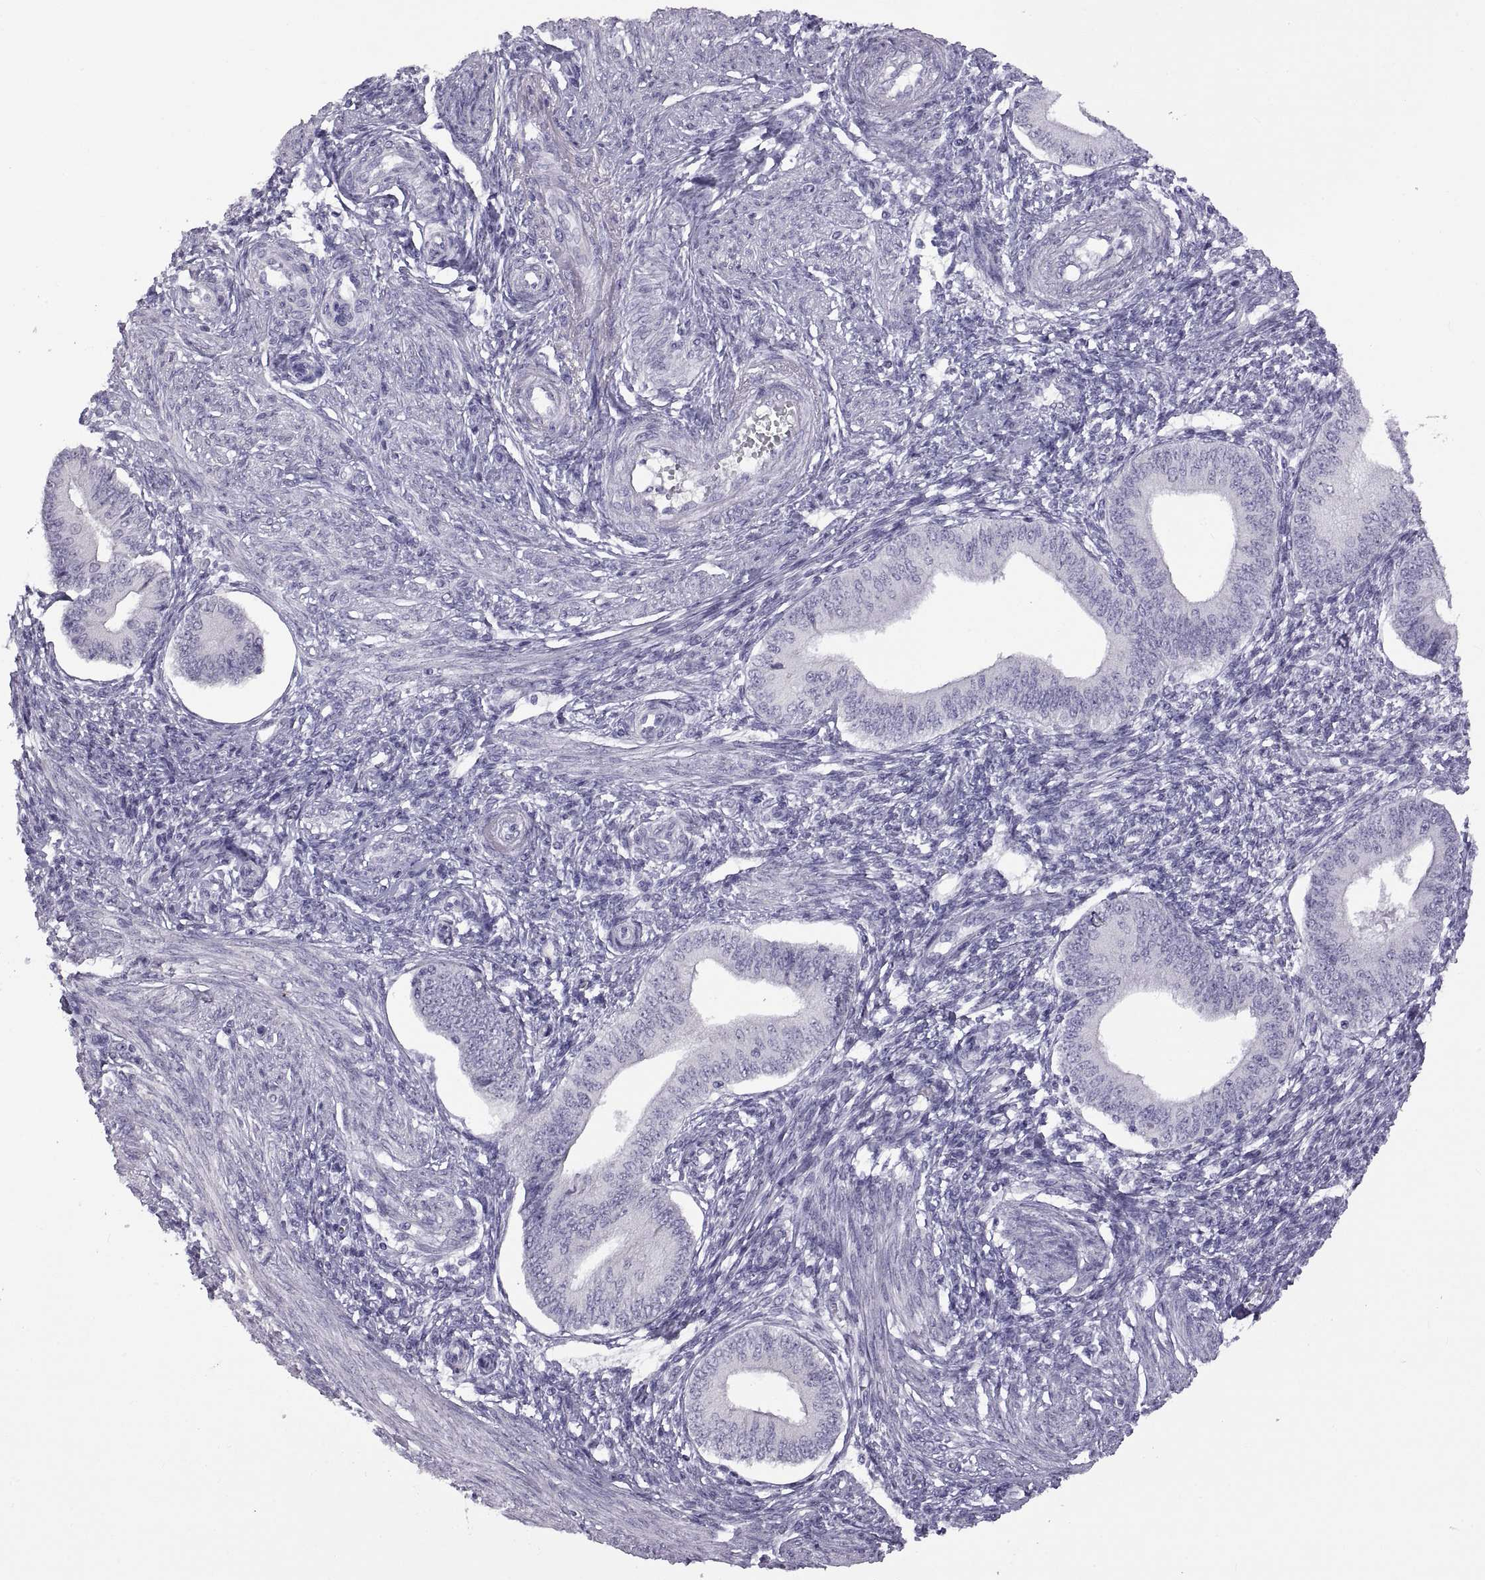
{"staining": {"intensity": "negative", "quantity": "none", "location": "none"}, "tissue": "endometrium", "cell_type": "Cells in endometrial stroma", "image_type": "normal", "snomed": [{"axis": "morphology", "description": "Normal tissue, NOS"}, {"axis": "topography", "description": "Endometrium"}], "caption": "This photomicrograph is of normal endometrium stained with immunohistochemistry (IHC) to label a protein in brown with the nuclei are counter-stained blue. There is no staining in cells in endometrial stroma. (DAB immunohistochemistry (IHC), high magnification).", "gene": "RDM1", "patient": {"sex": "female", "age": 42}}